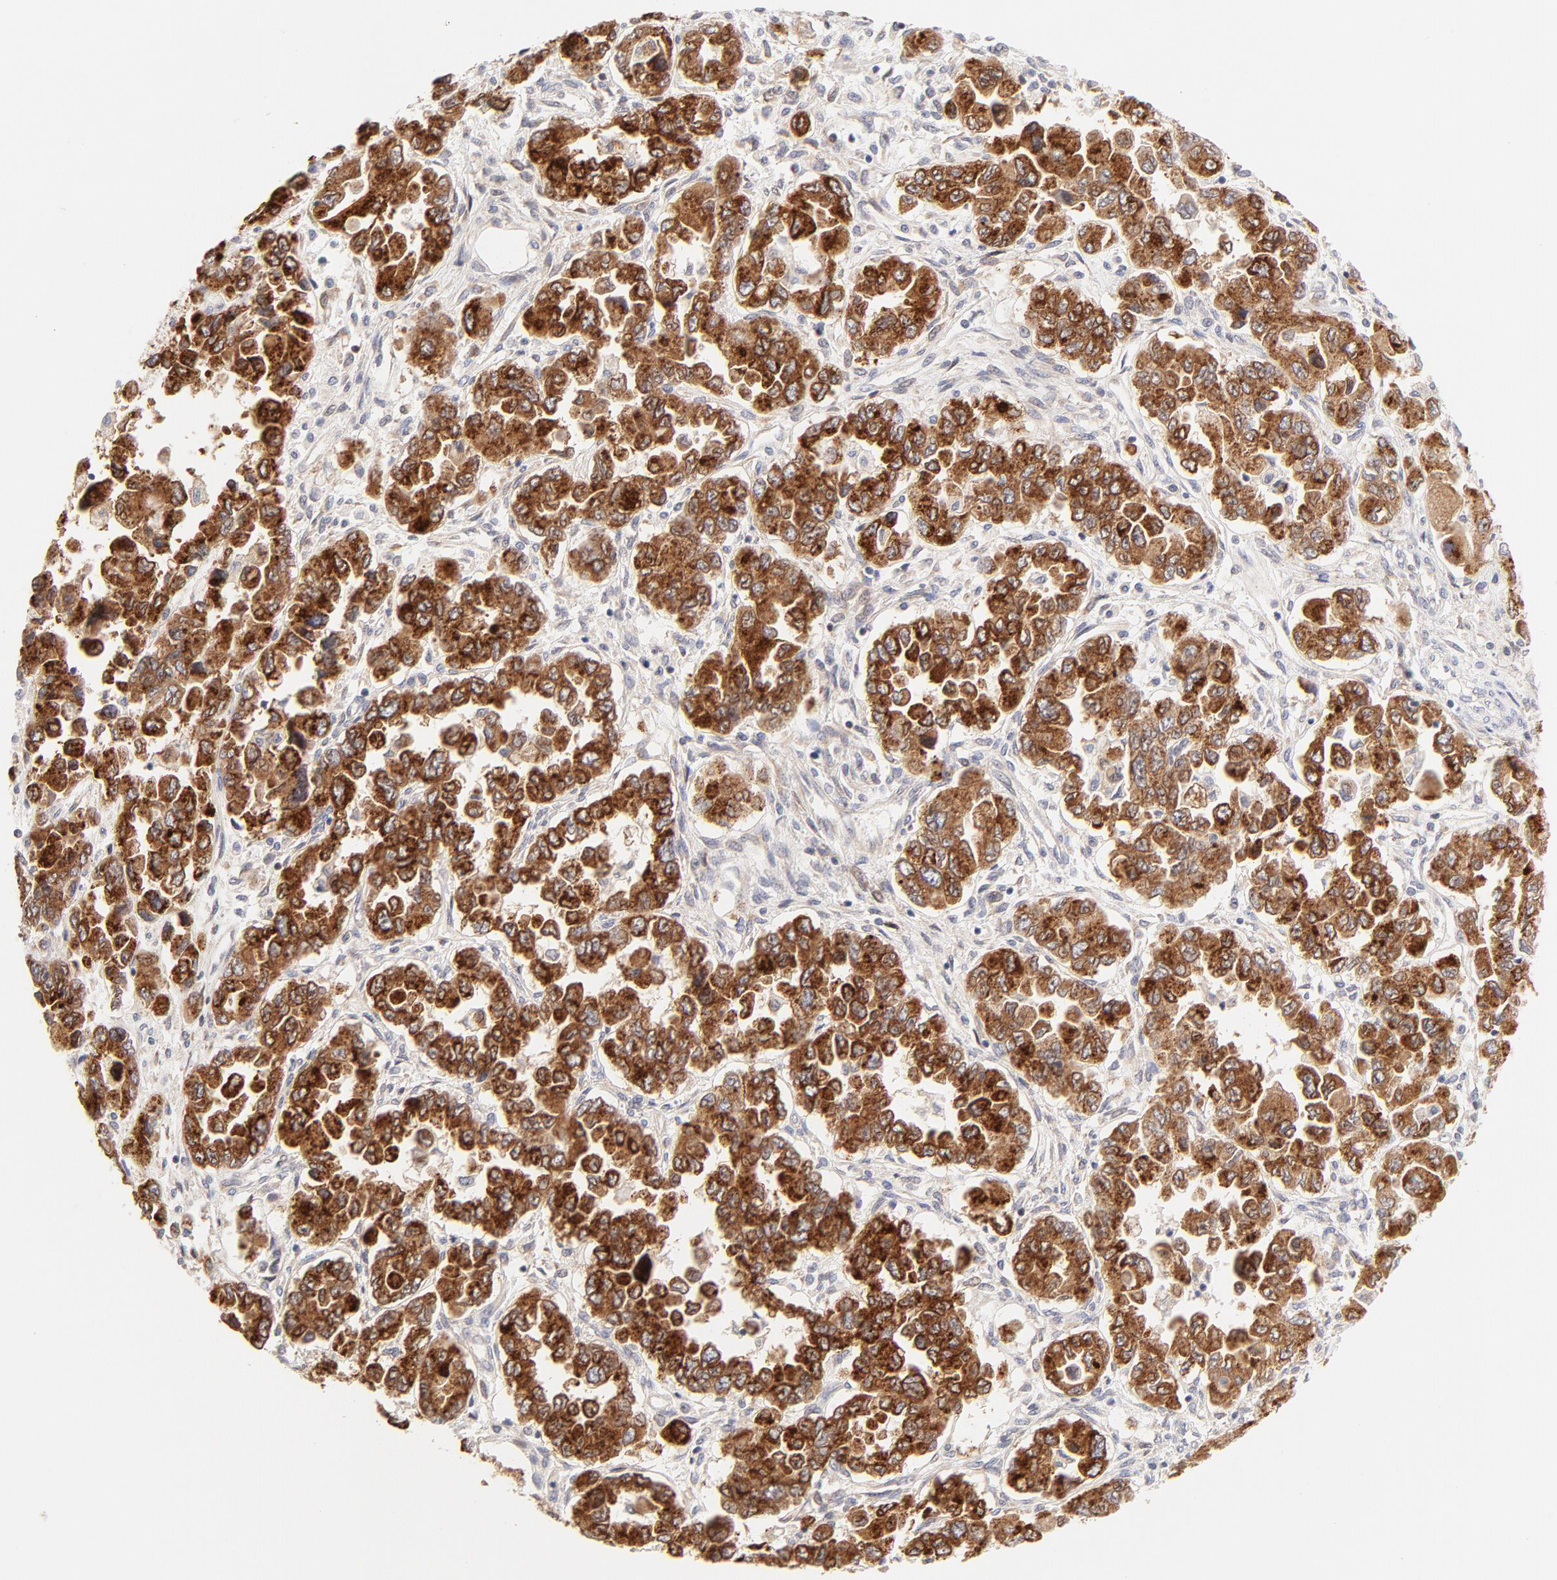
{"staining": {"intensity": "strong", "quantity": ">75%", "location": "cytoplasmic/membranous"}, "tissue": "ovarian cancer", "cell_type": "Tumor cells", "image_type": "cancer", "snomed": [{"axis": "morphology", "description": "Cystadenocarcinoma, serous, NOS"}, {"axis": "topography", "description": "Ovary"}], "caption": "The histopathology image exhibits immunohistochemical staining of serous cystadenocarcinoma (ovarian). There is strong cytoplasmic/membranous expression is present in about >75% of tumor cells. The staining is performed using DAB (3,3'-diaminobenzidine) brown chromogen to label protein expression. The nuclei are counter-stained blue using hematoxylin.", "gene": "RPS6KA1", "patient": {"sex": "female", "age": 84}}